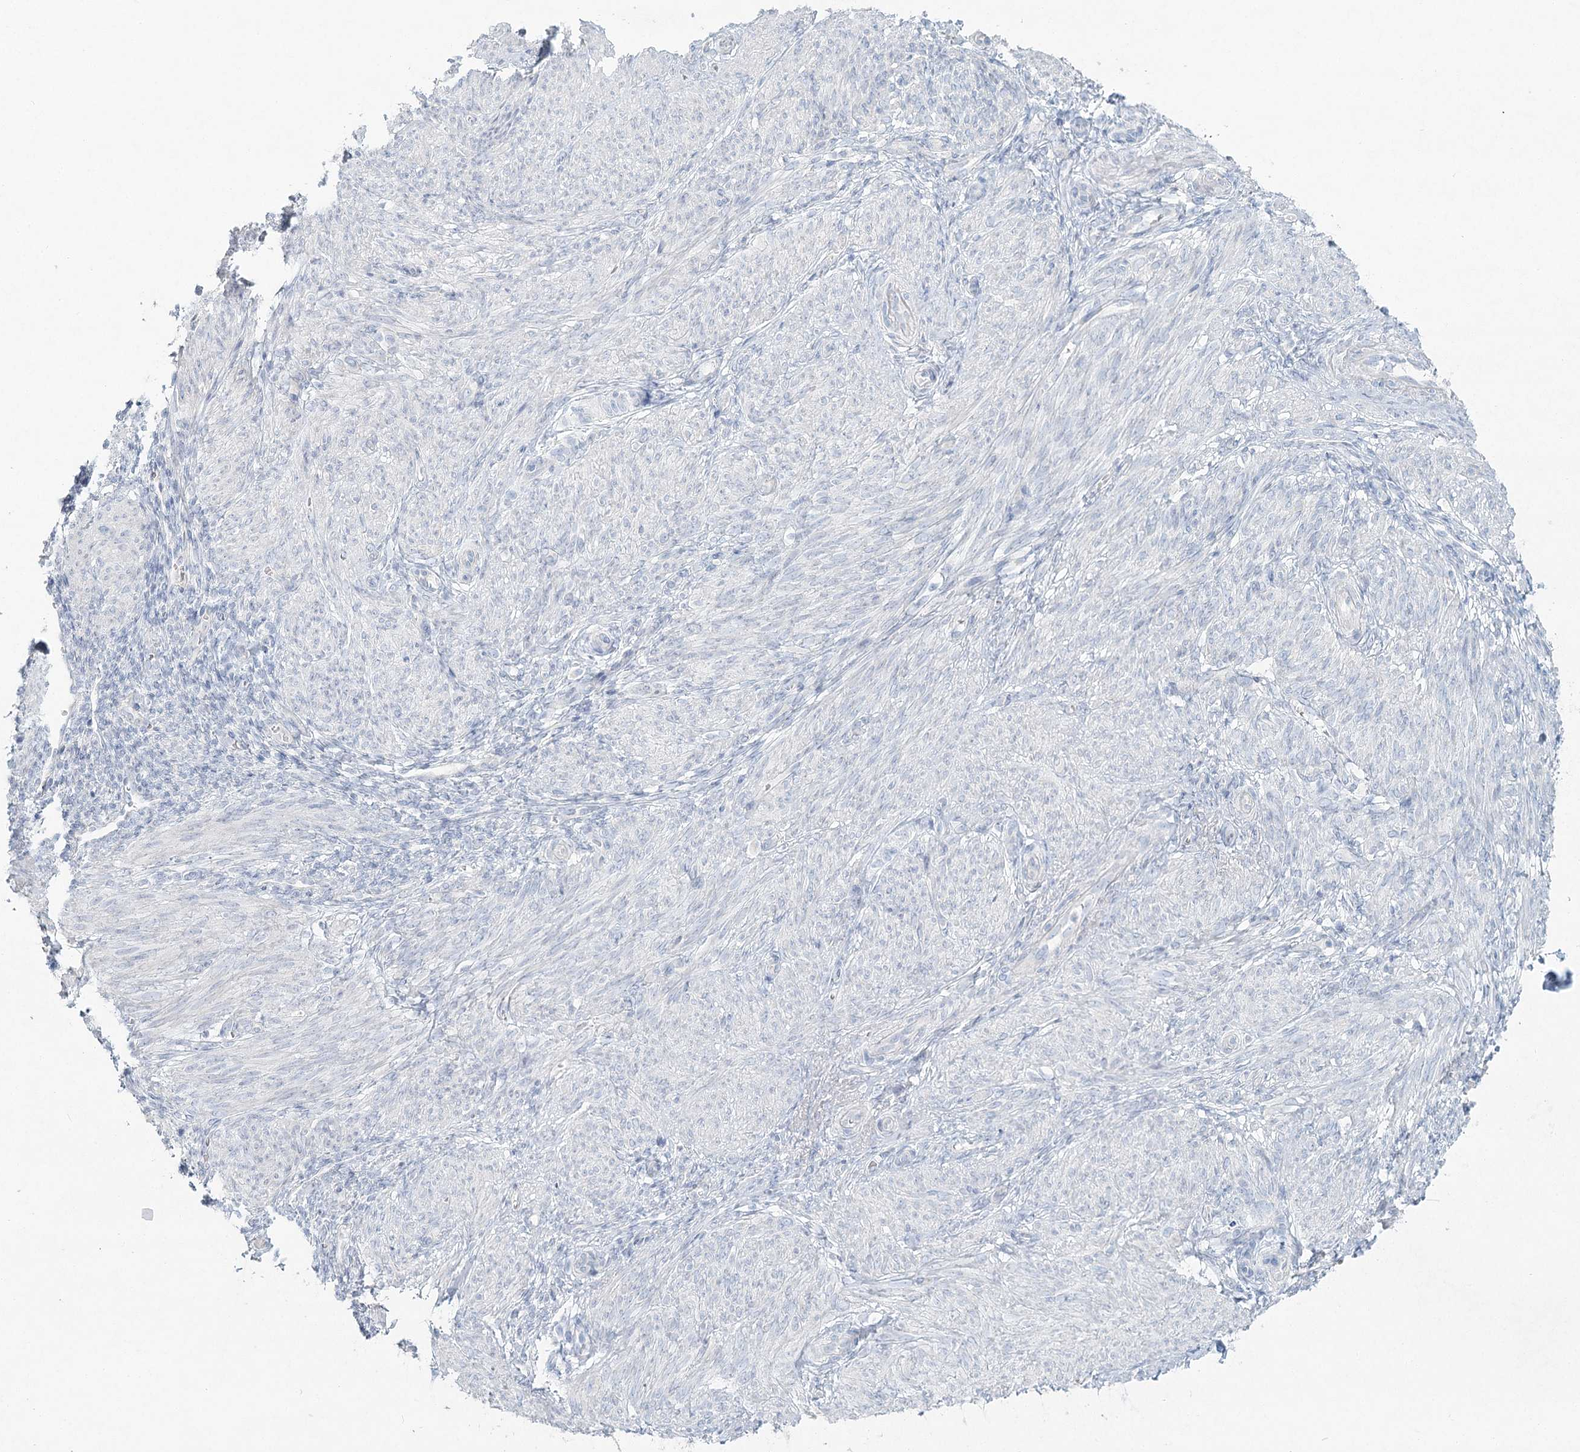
{"staining": {"intensity": "negative", "quantity": "none", "location": "none"}, "tissue": "smooth muscle", "cell_type": "Smooth muscle cells", "image_type": "normal", "snomed": [{"axis": "morphology", "description": "Normal tissue, NOS"}, {"axis": "topography", "description": "Smooth muscle"}], "caption": "Micrograph shows no protein positivity in smooth muscle cells of normal smooth muscle. Brightfield microscopy of immunohistochemistry stained with DAB (brown) and hematoxylin (blue), captured at high magnification.", "gene": "LRP2BP", "patient": {"sex": "female", "age": 39}}